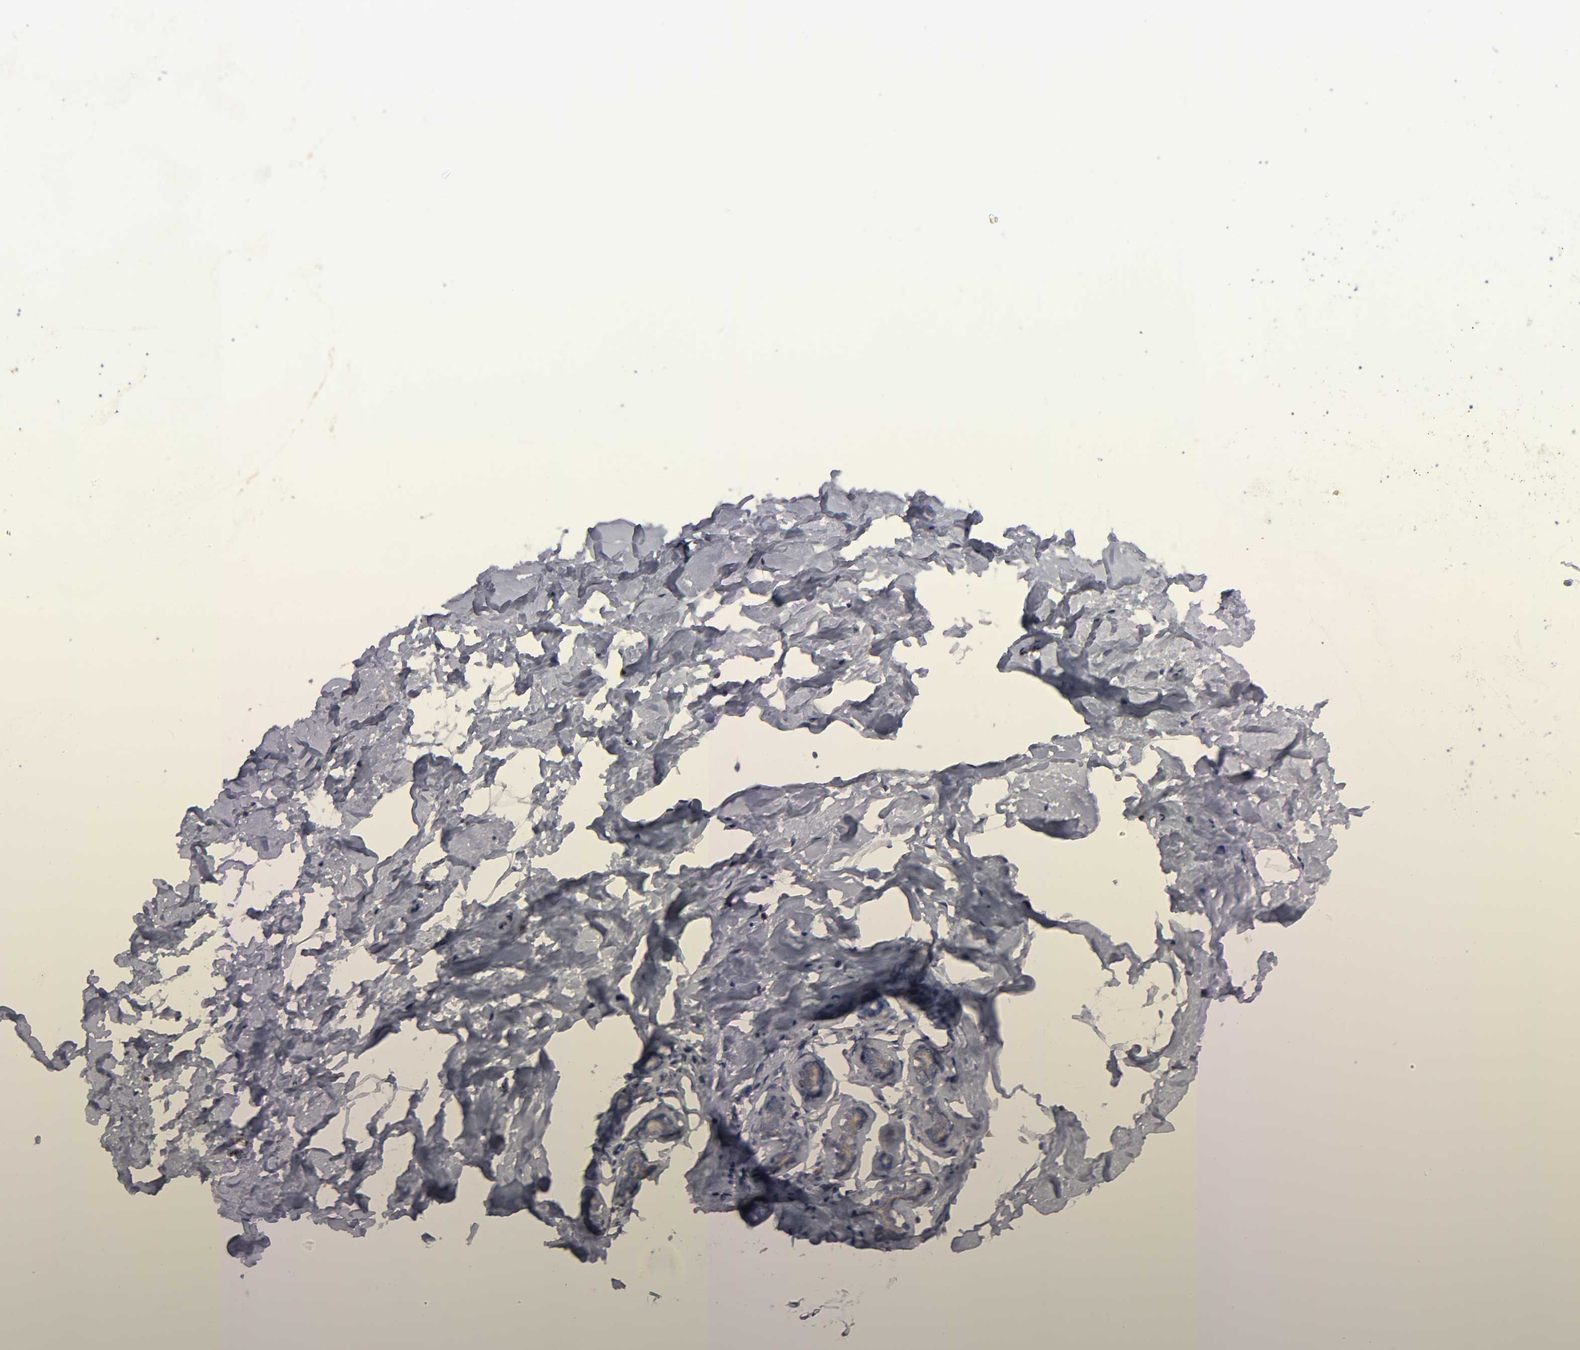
{"staining": {"intensity": "negative", "quantity": "none", "location": "none"}, "tissue": "breast", "cell_type": "Adipocytes", "image_type": "normal", "snomed": [{"axis": "morphology", "description": "Normal tissue, NOS"}, {"axis": "topography", "description": "Breast"}], "caption": "An immunohistochemistry image of normal breast is shown. There is no staining in adipocytes of breast.", "gene": "CEP97", "patient": {"sex": "female", "age": 23}}